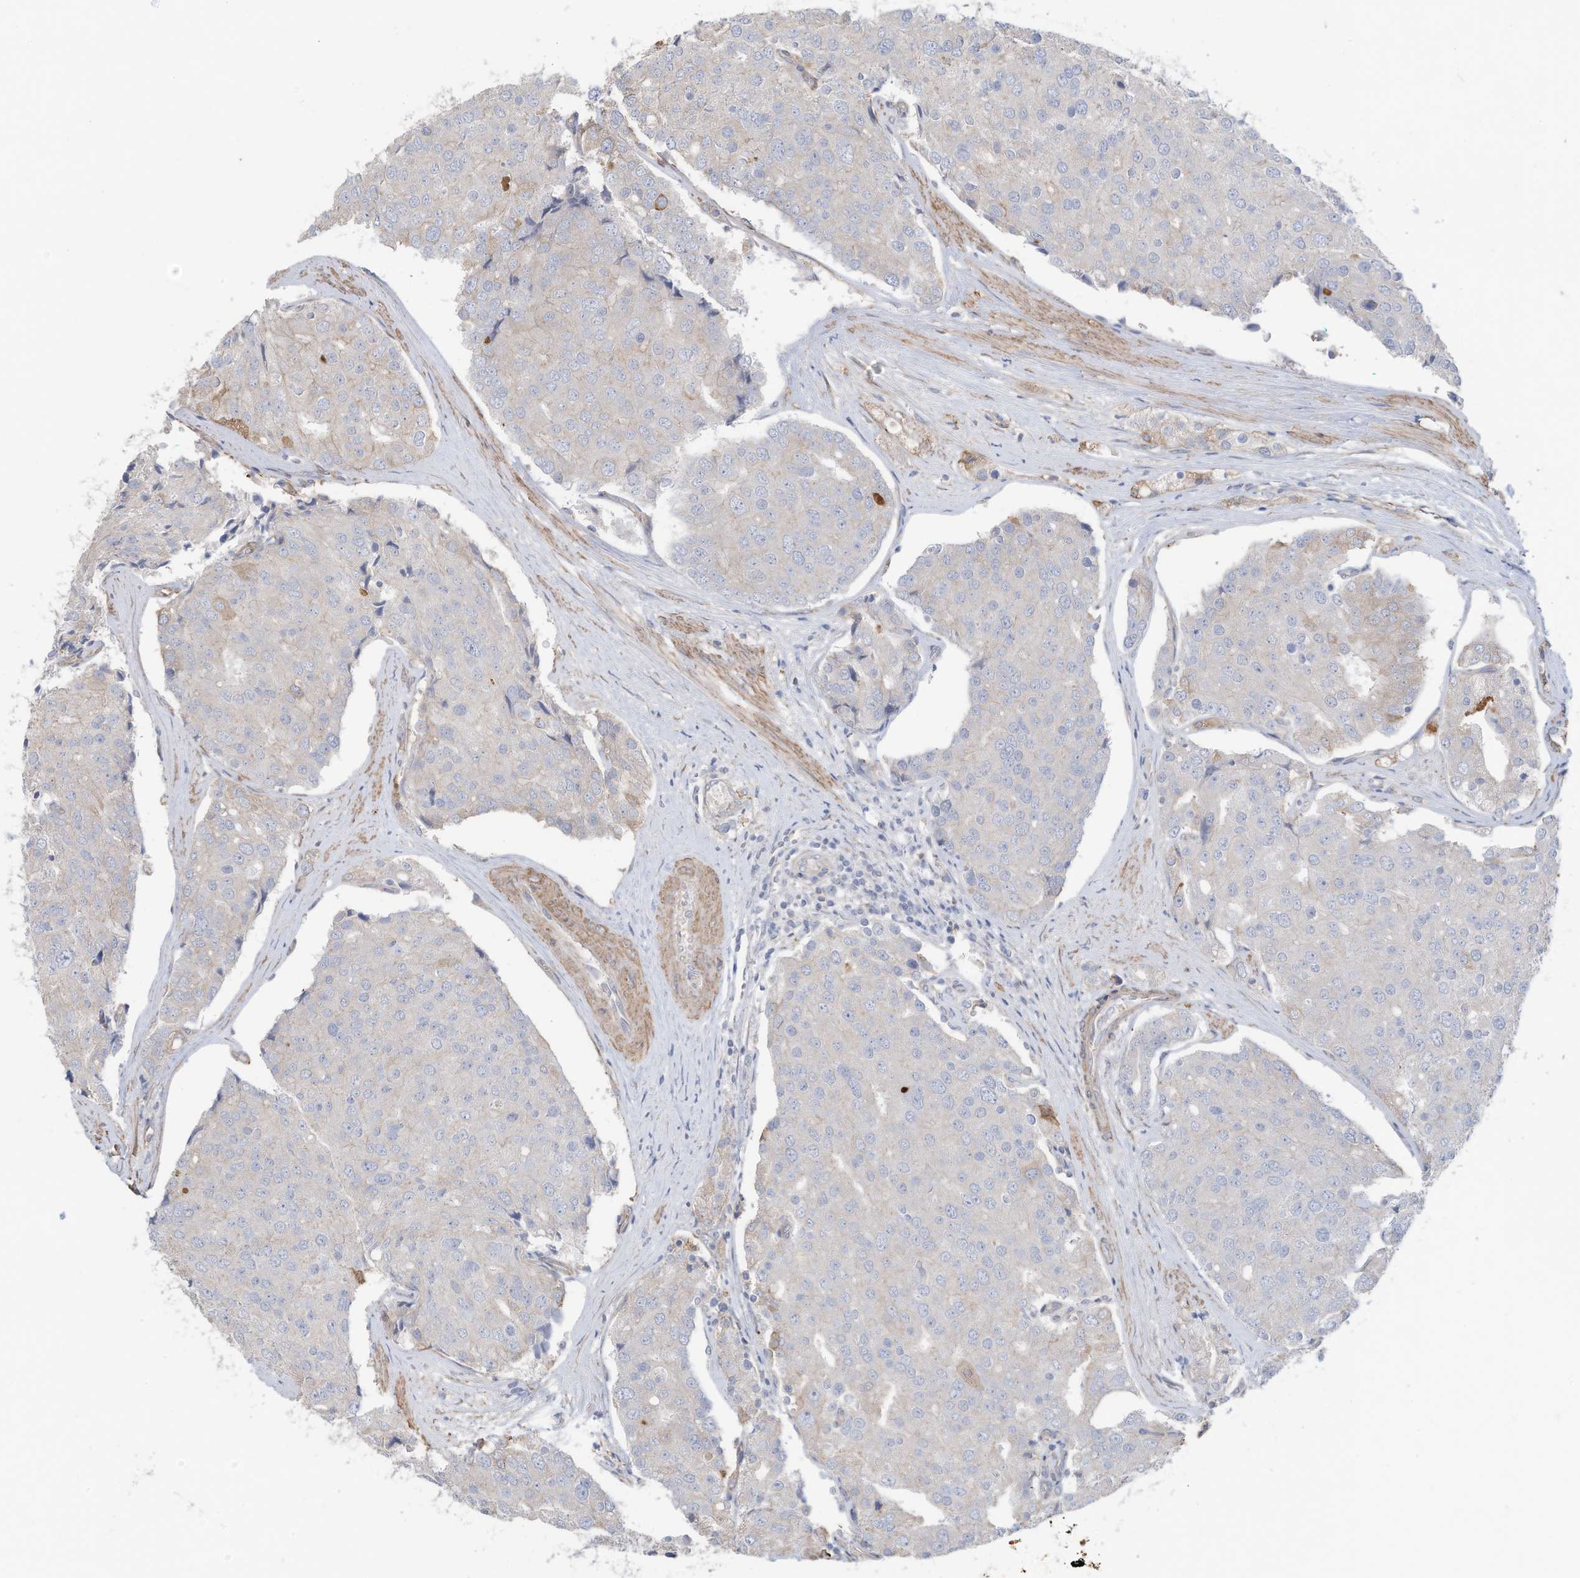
{"staining": {"intensity": "negative", "quantity": "none", "location": "none"}, "tissue": "prostate cancer", "cell_type": "Tumor cells", "image_type": "cancer", "snomed": [{"axis": "morphology", "description": "Adenocarcinoma, High grade"}, {"axis": "topography", "description": "Prostate"}], "caption": "Prostate high-grade adenocarcinoma was stained to show a protein in brown. There is no significant positivity in tumor cells. The staining was performed using DAB to visualize the protein expression in brown, while the nuclei were stained in blue with hematoxylin (Magnification: 20x).", "gene": "SLC17A7", "patient": {"sex": "male", "age": 50}}